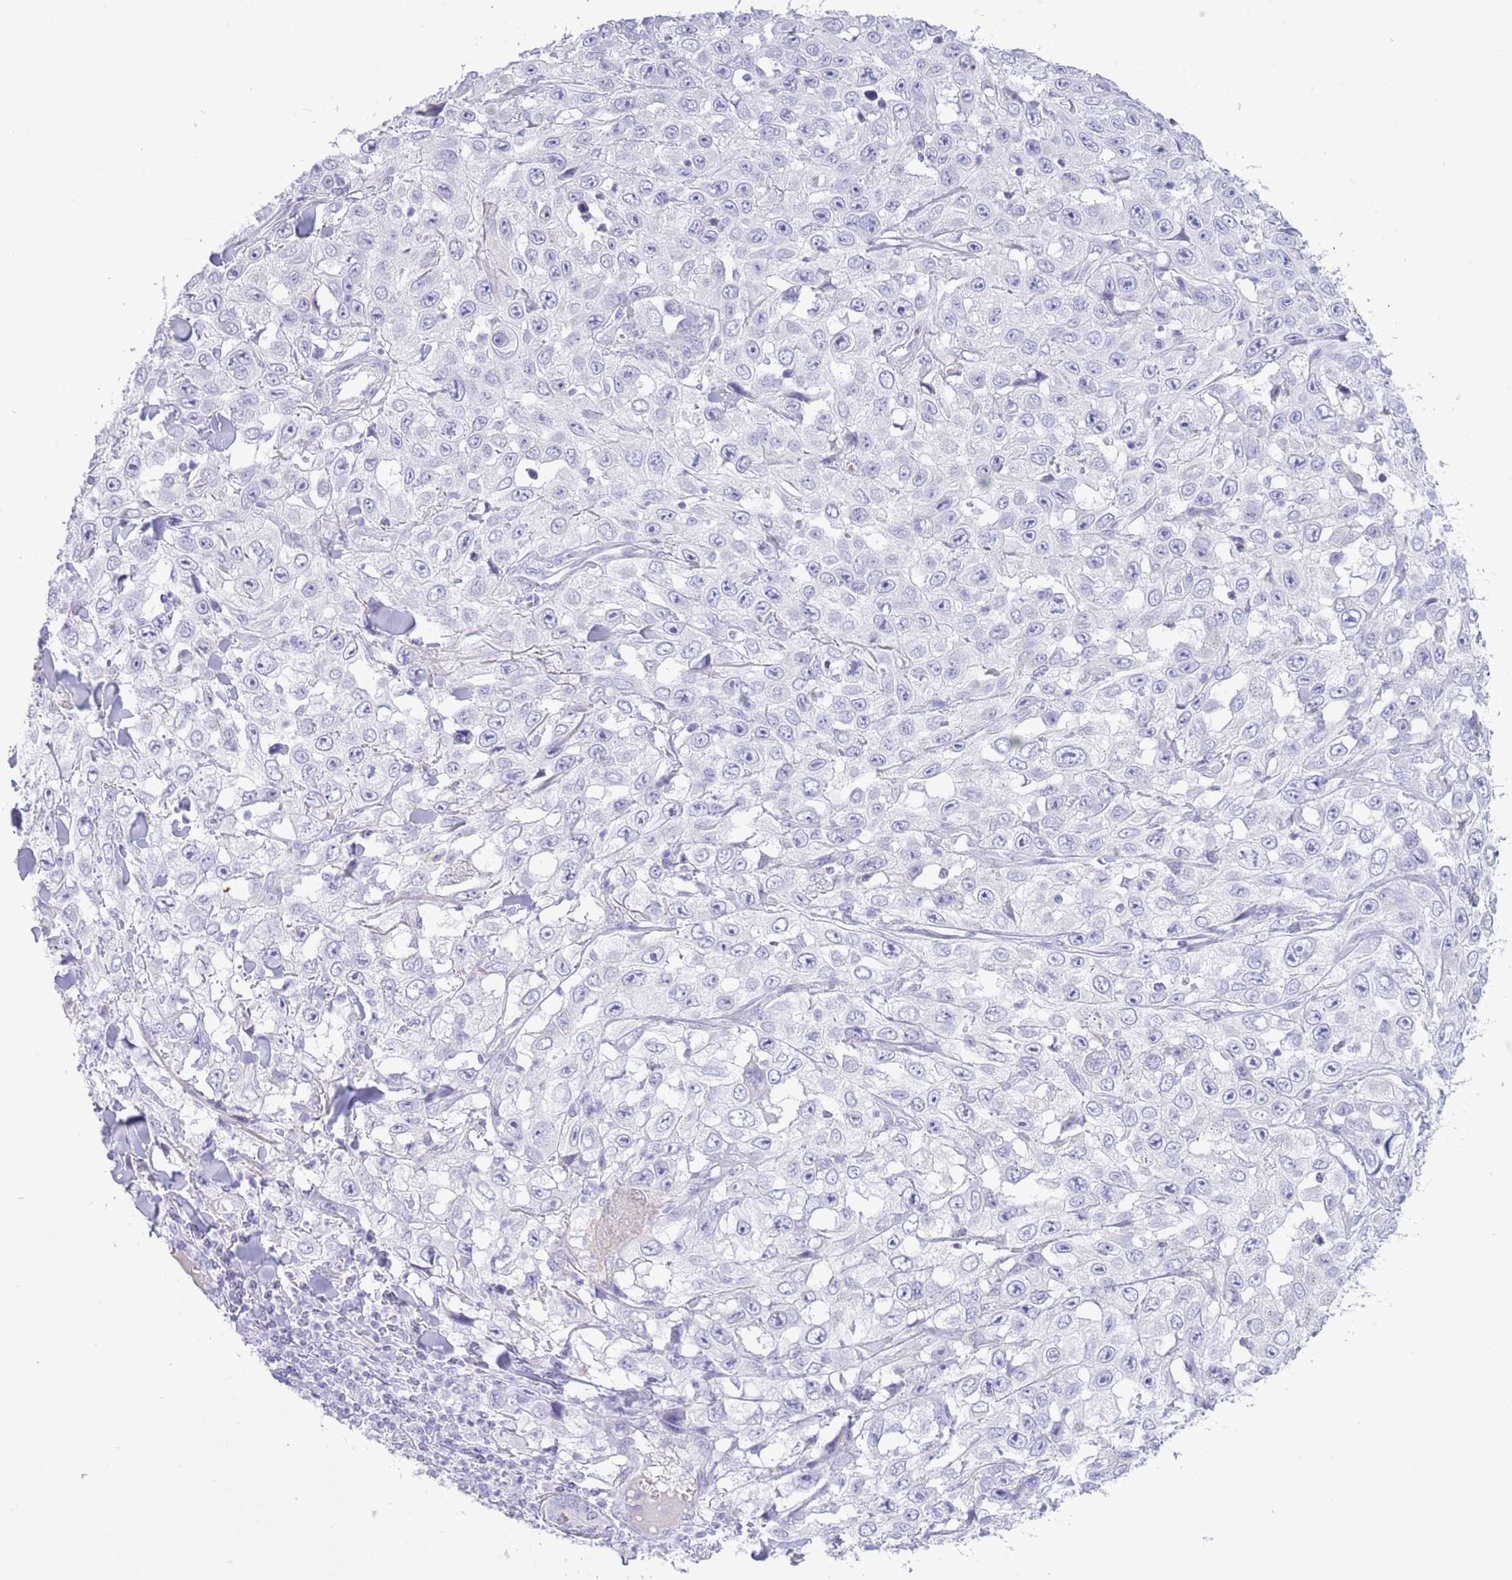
{"staining": {"intensity": "negative", "quantity": "none", "location": "none"}, "tissue": "skin cancer", "cell_type": "Tumor cells", "image_type": "cancer", "snomed": [{"axis": "morphology", "description": "Squamous cell carcinoma, NOS"}, {"axis": "topography", "description": "Skin"}], "caption": "This is a photomicrograph of immunohistochemistry (IHC) staining of skin cancer, which shows no expression in tumor cells.", "gene": "ACR", "patient": {"sex": "male", "age": 82}}